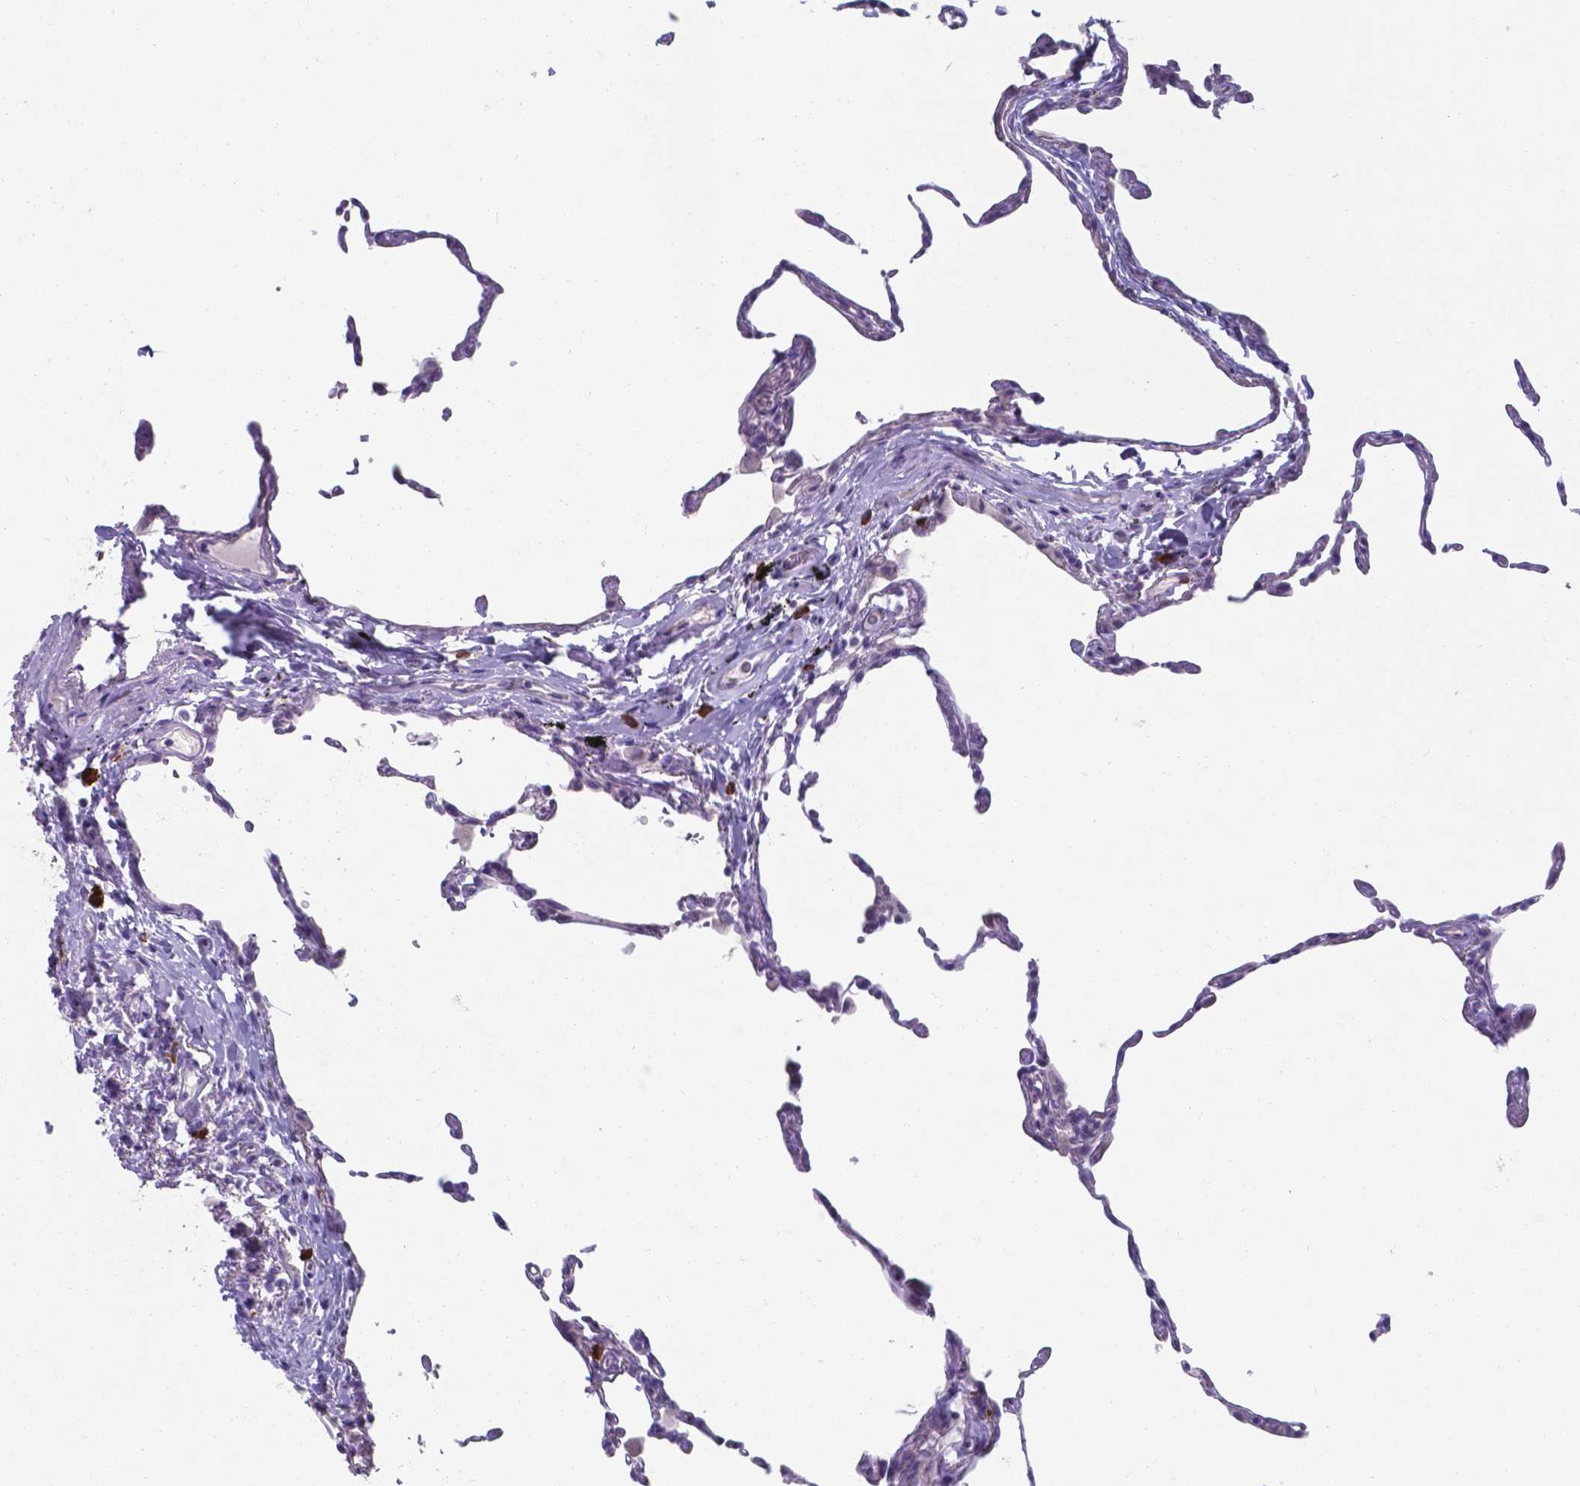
{"staining": {"intensity": "negative", "quantity": "none", "location": "none"}, "tissue": "lung", "cell_type": "Alveolar cells", "image_type": "normal", "snomed": [{"axis": "morphology", "description": "Normal tissue, NOS"}, {"axis": "topography", "description": "Lung"}], "caption": "IHC of unremarkable lung displays no expression in alveolar cells.", "gene": "UBE2J1", "patient": {"sex": "female", "age": 57}}